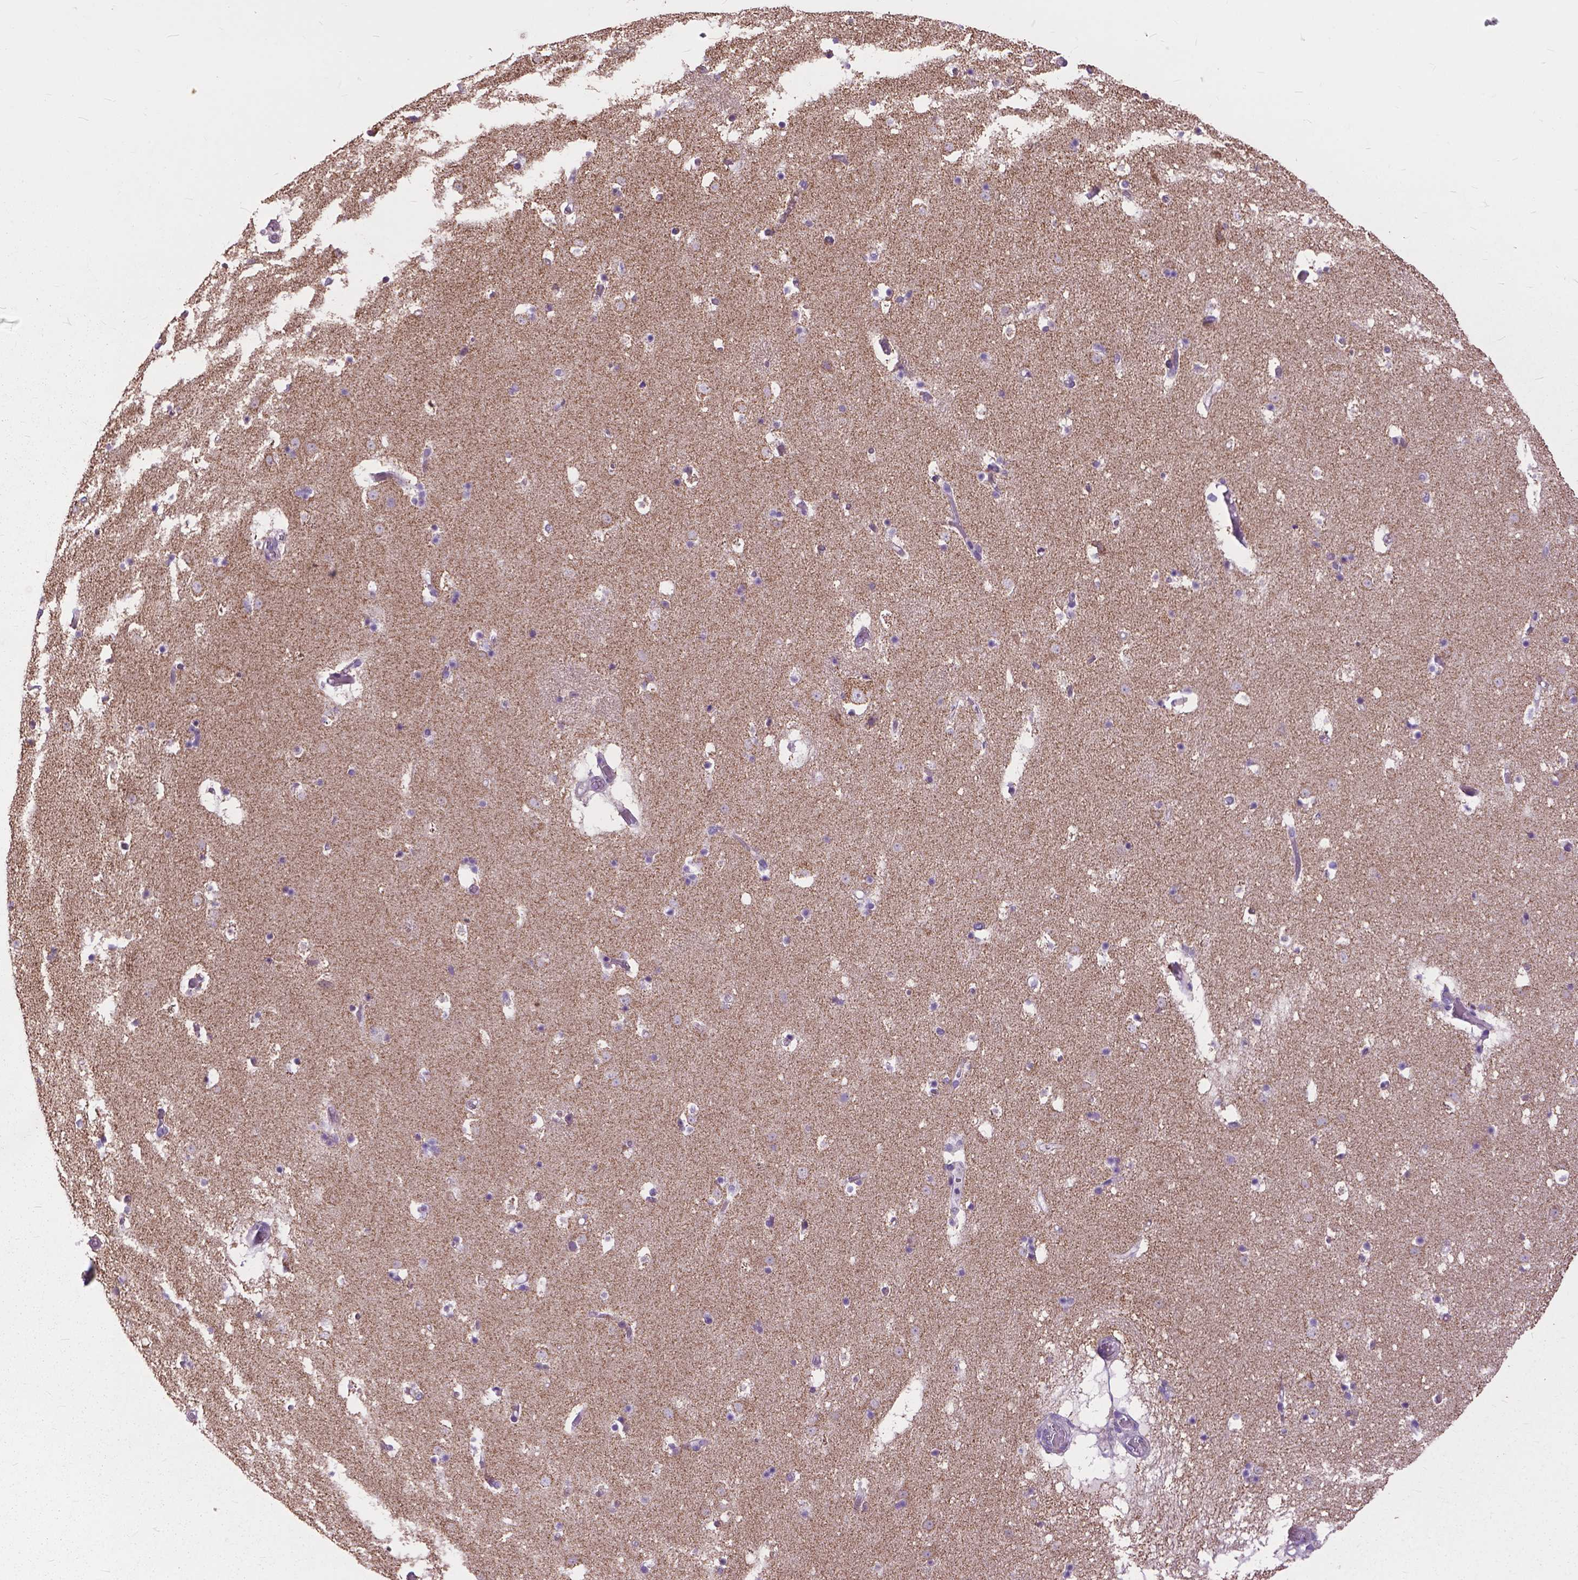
{"staining": {"intensity": "negative", "quantity": "none", "location": "none"}, "tissue": "caudate", "cell_type": "Glial cells", "image_type": "normal", "snomed": [{"axis": "morphology", "description": "Normal tissue, NOS"}, {"axis": "topography", "description": "Lateral ventricle wall"}], "caption": "Immunohistochemistry (IHC) image of benign caudate: human caudate stained with DAB demonstrates no significant protein expression in glial cells.", "gene": "VDAC1", "patient": {"sex": "female", "age": 42}}